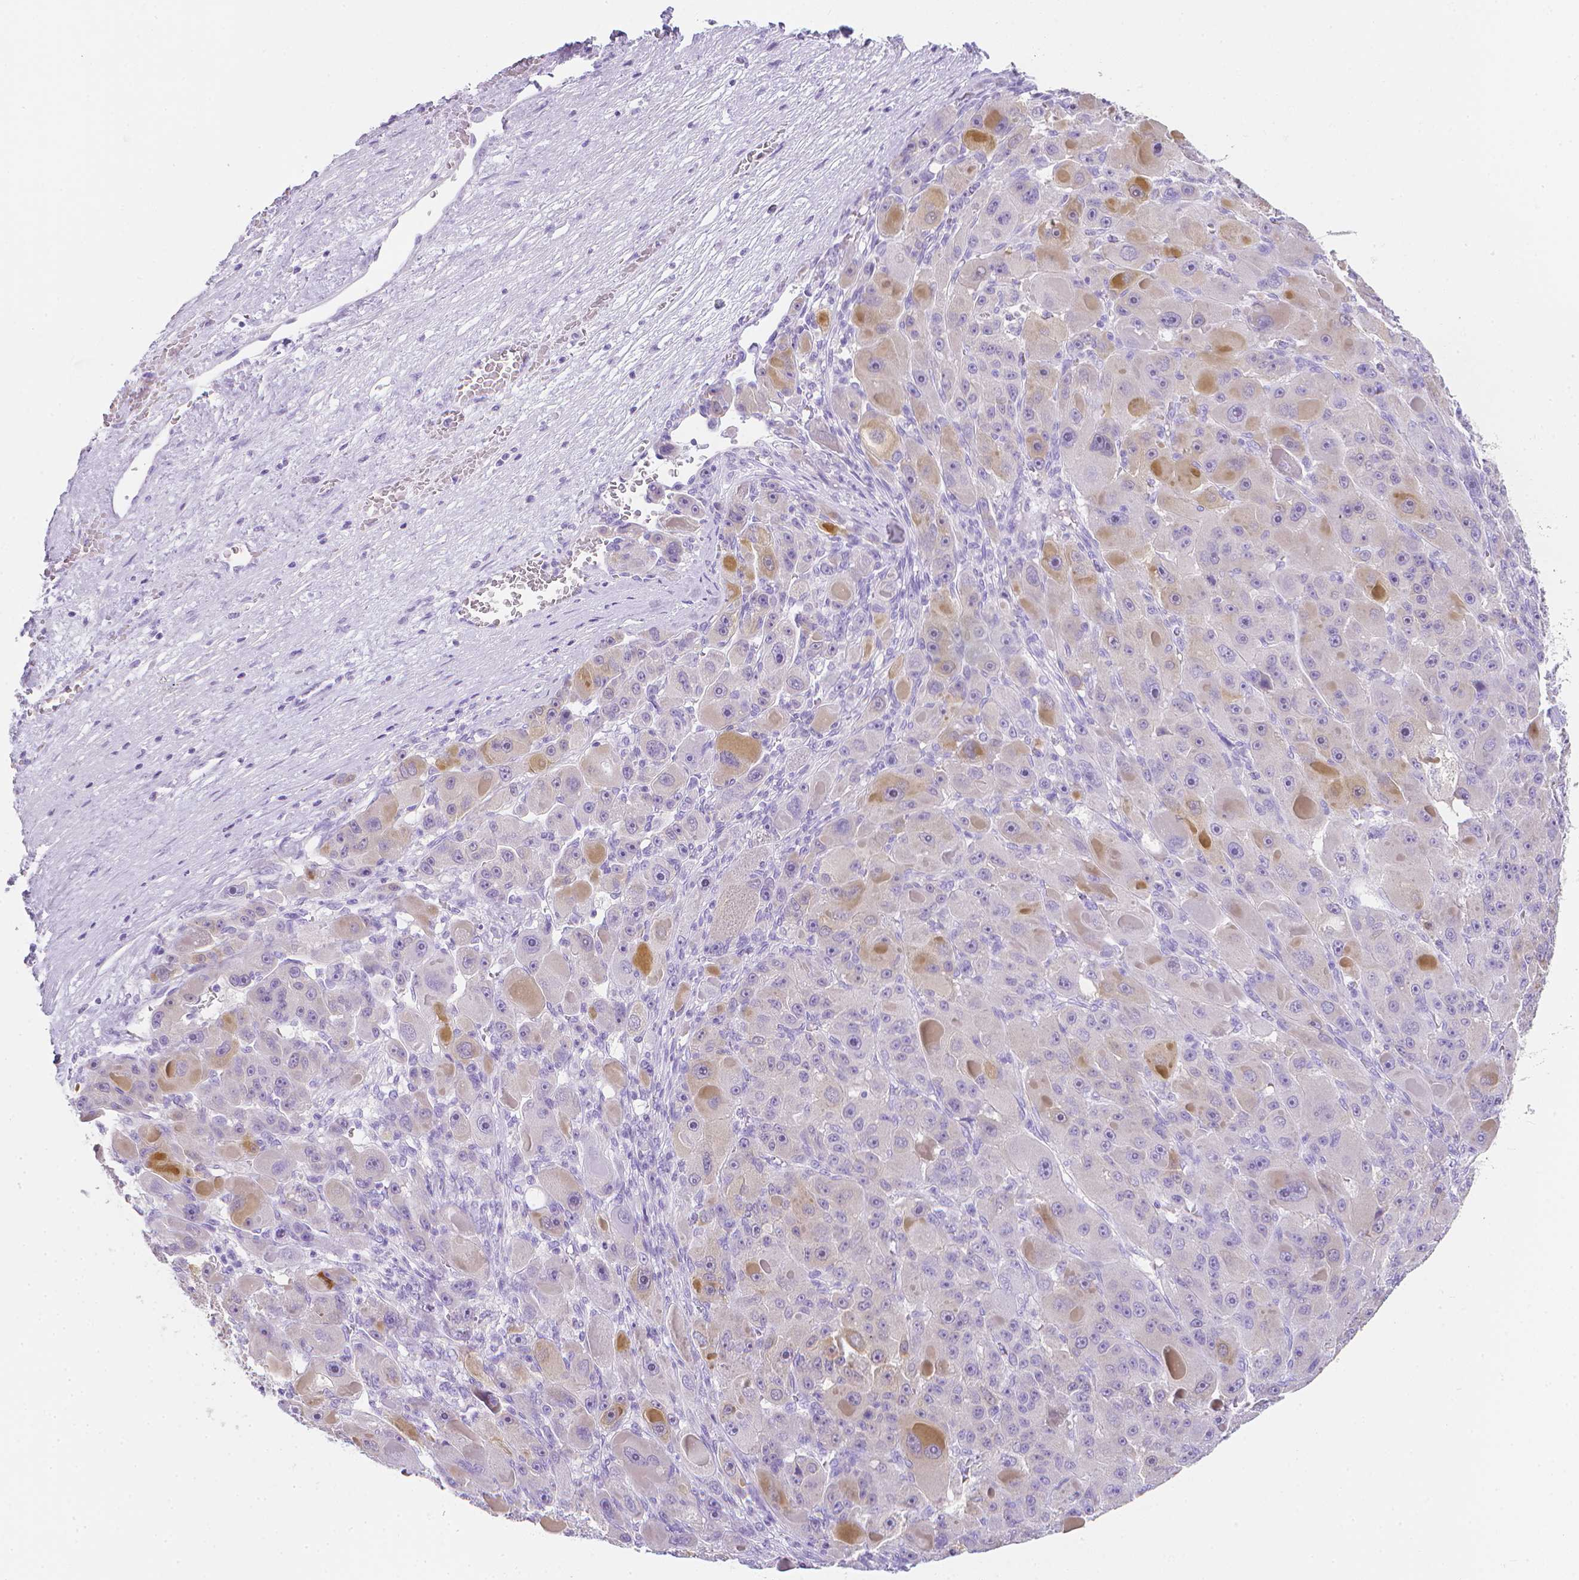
{"staining": {"intensity": "moderate", "quantity": "<25%", "location": "cytoplasmic/membranous"}, "tissue": "liver cancer", "cell_type": "Tumor cells", "image_type": "cancer", "snomed": [{"axis": "morphology", "description": "Carcinoma, Hepatocellular, NOS"}, {"axis": "topography", "description": "Liver"}], "caption": "An immunohistochemistry (IHC) micrograph of neoplastic tissue is shown. Protein staining in brown labels moderate cytoplasmic/membranous positivity in liver cancer (hepatocellular carcinoma) within tumor cells. The staining was performed using DAB (3,3'-diaminobenzidine) to visualize the protein expression in brown, while the nuclei were stained in blue with hematoxylin (Magnification: 20x).", "gene": "LGALS4", "patient": {"sex": "male", "age": 76}}